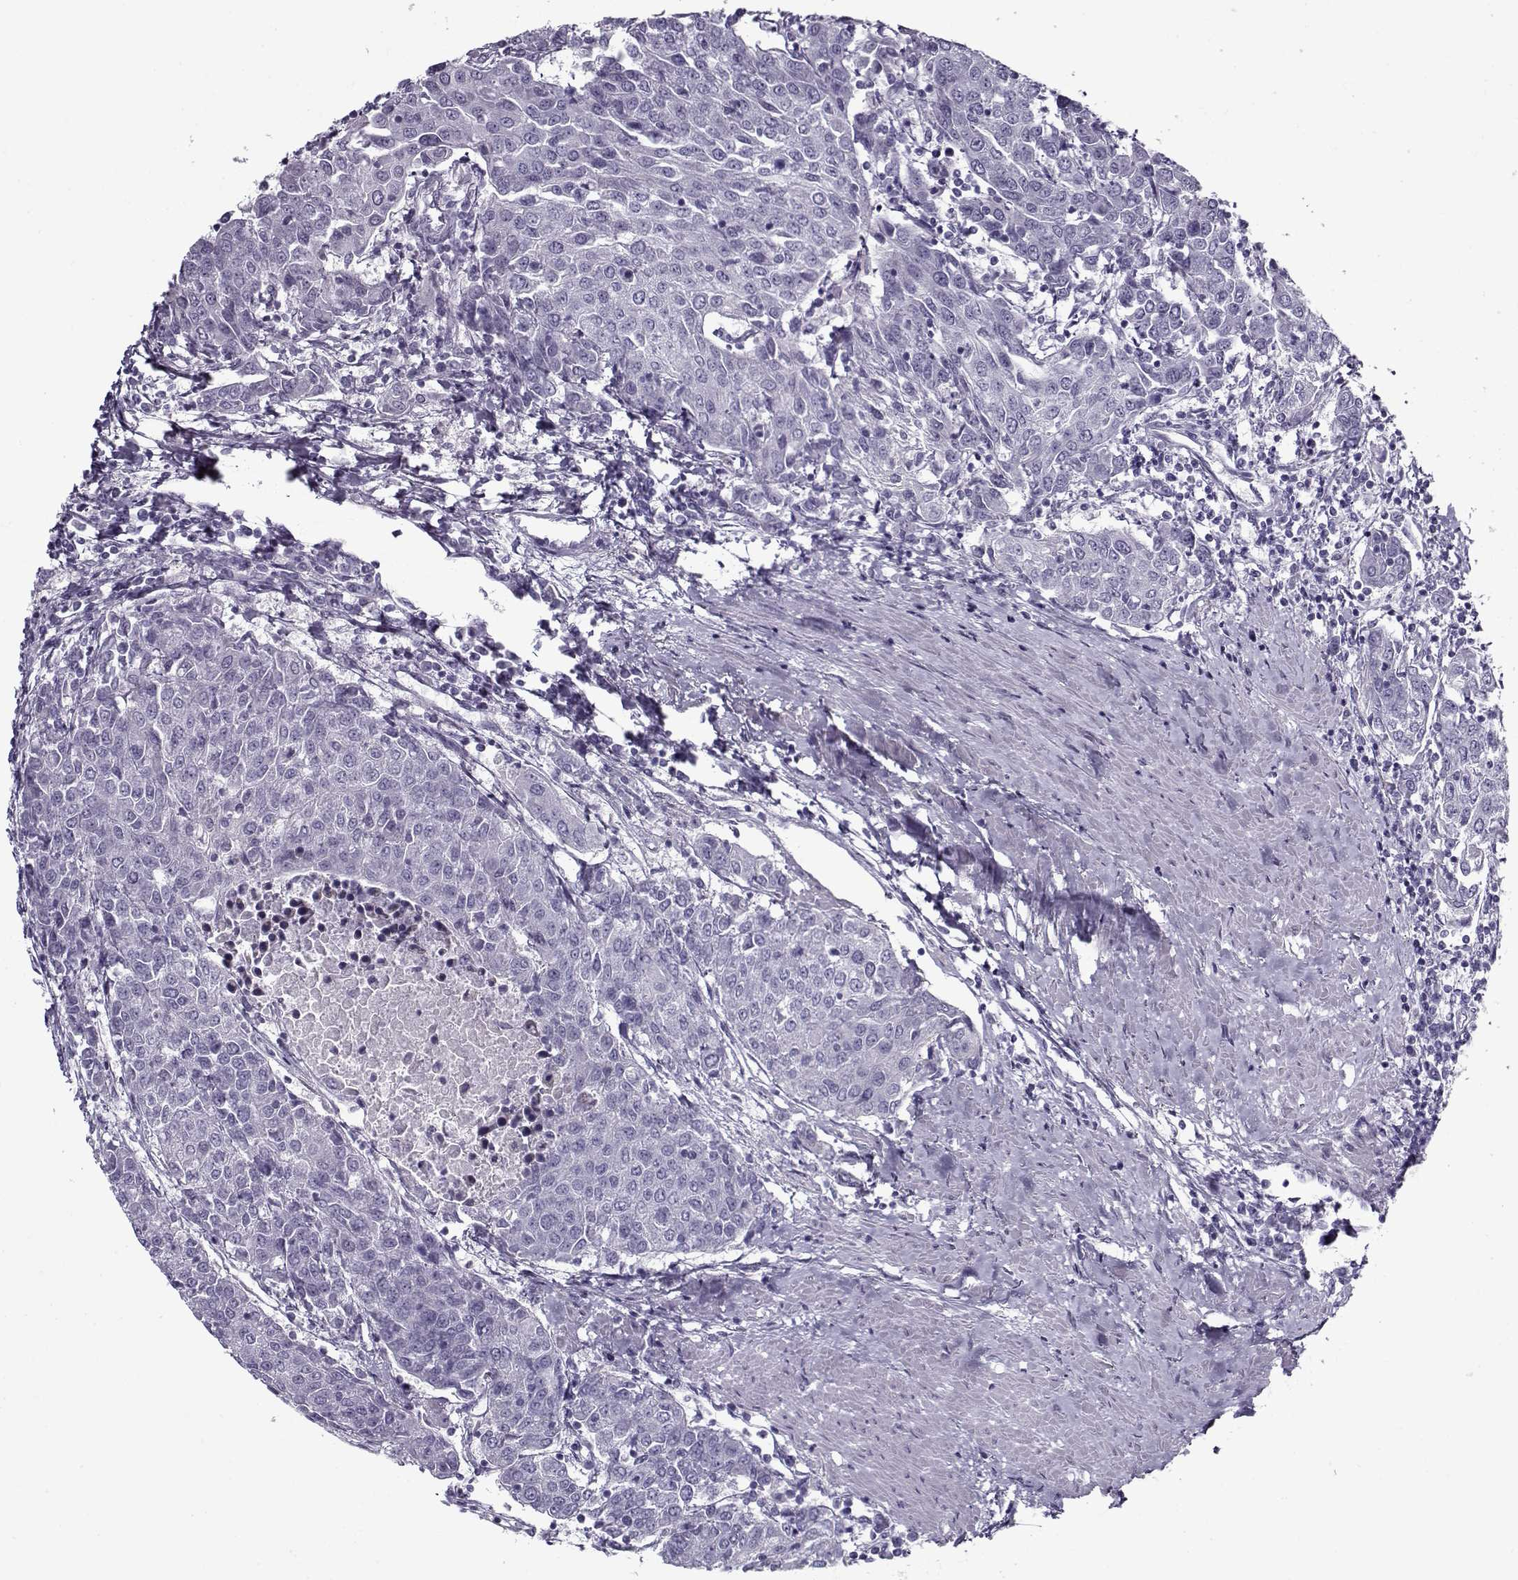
{"staining": {"intensity": "negative", "quantity": "none", "location": "none"}, "tissue": "urothelial cancer", "cell_type": "Tumor cells", "image_type": "cancer", "snomed": [{"axis": "morphology", "description": "Urothelial carcinoma, High grade"}, {"axis": "topography", "description": "Urinary bladder"}], "caption": "Immunohistochemical staining of human urothelial cancer exhibits no significant staining in tumor cells. (Stains: DAB (3,3'-diaminobenzidine) immunohistochemistry with hematoxylin counter stain, Microscopy: brightfield microscopy at high magnification).", "gene": "GAGE2A", "patient": {"sex": "female", "age": 85}}